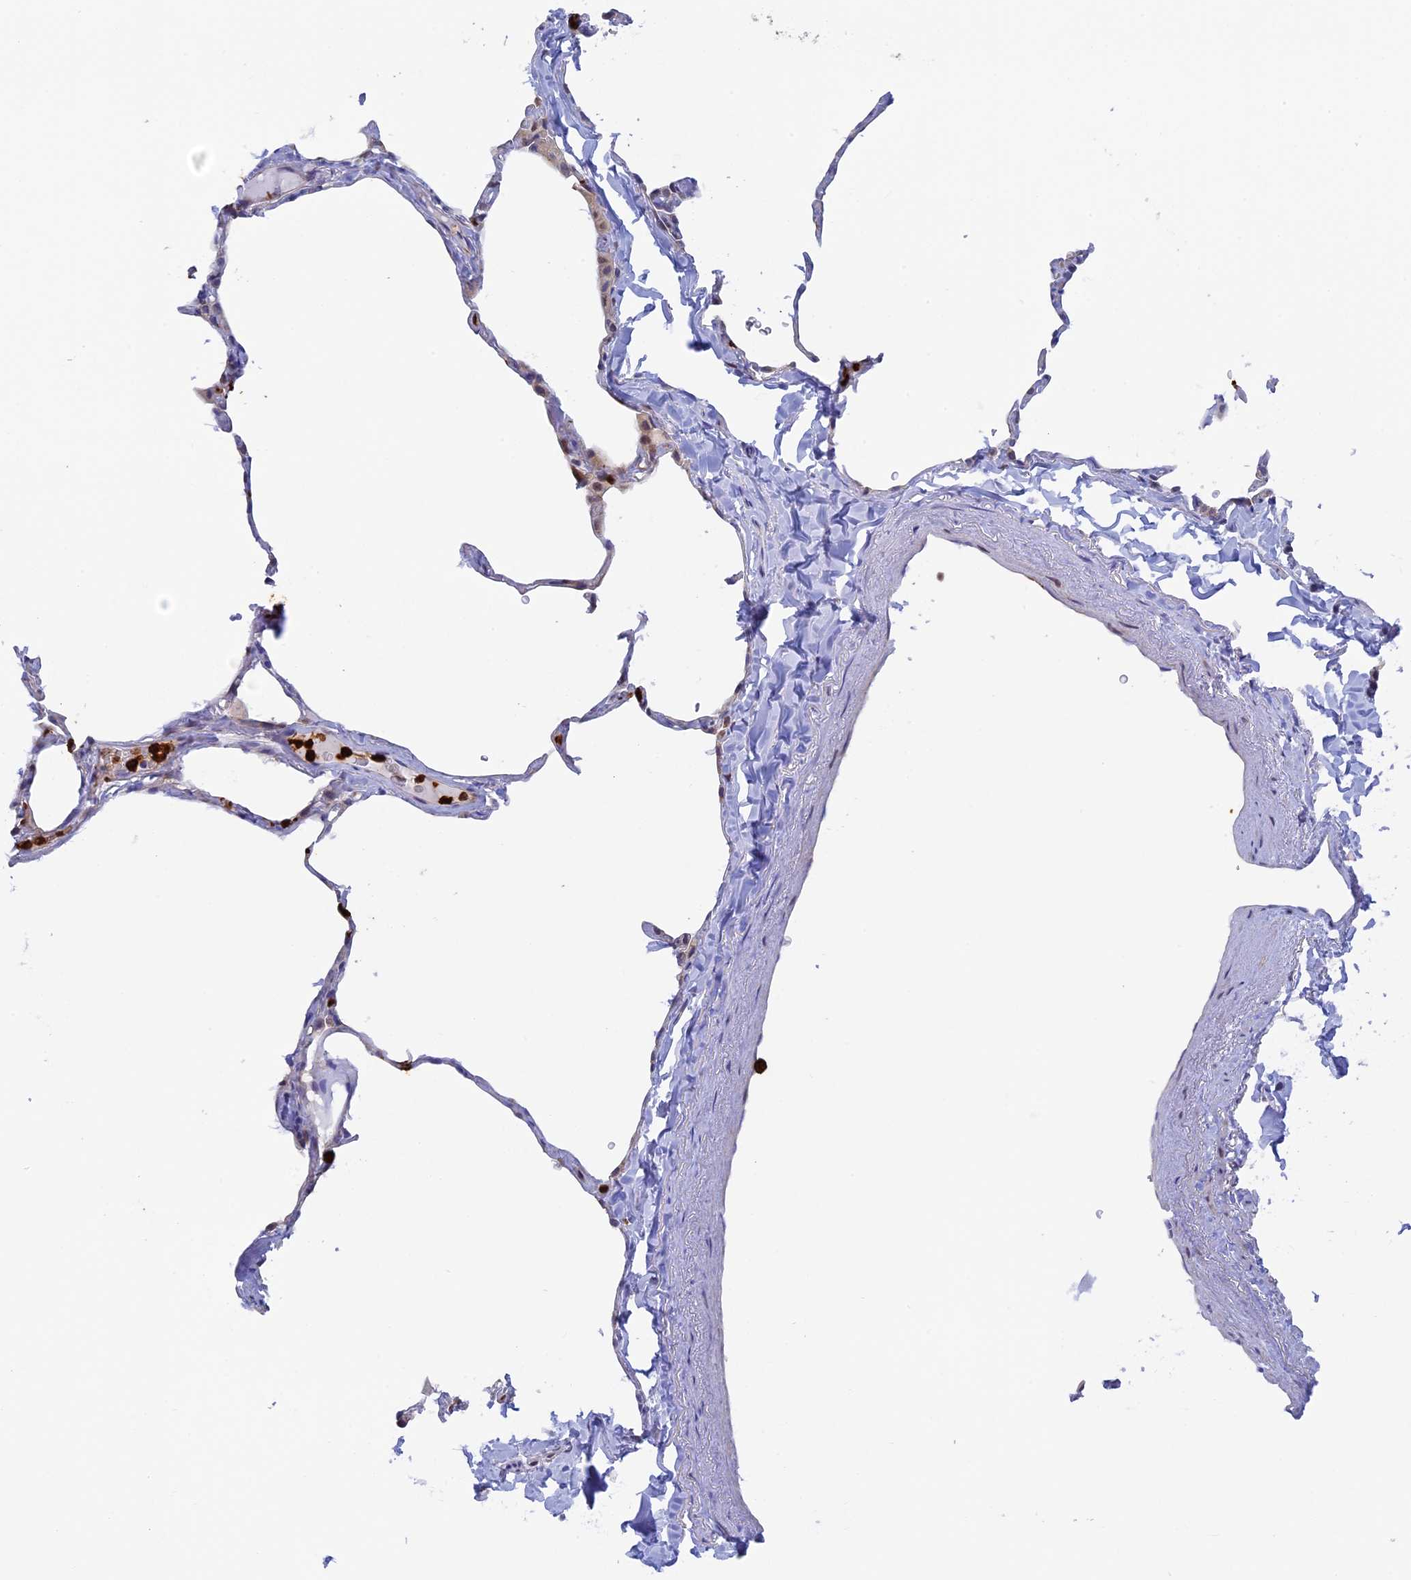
{"staining": {"intensity": "moderate", "quantity": "<25%", "location": "cytoplasmic/membranous"}, "tissue": "lung", "cell_type": "Alveolar cells", "image_type": "normal", "snomed": [{"axis": "morphology", "description": "Normal tissue, NOS"}, {"axis": "topography", "description": "Lung"}], "caption": "A low amount of moderate cytoplasmic/membranous staining is identified in about <25% of alveolar cells in normal lung. (brown staining indicates protein expression, while blue staining denotes nuclei).", "gene": "SLC26A1", "patient": {"sex": "male", "age": 65}}